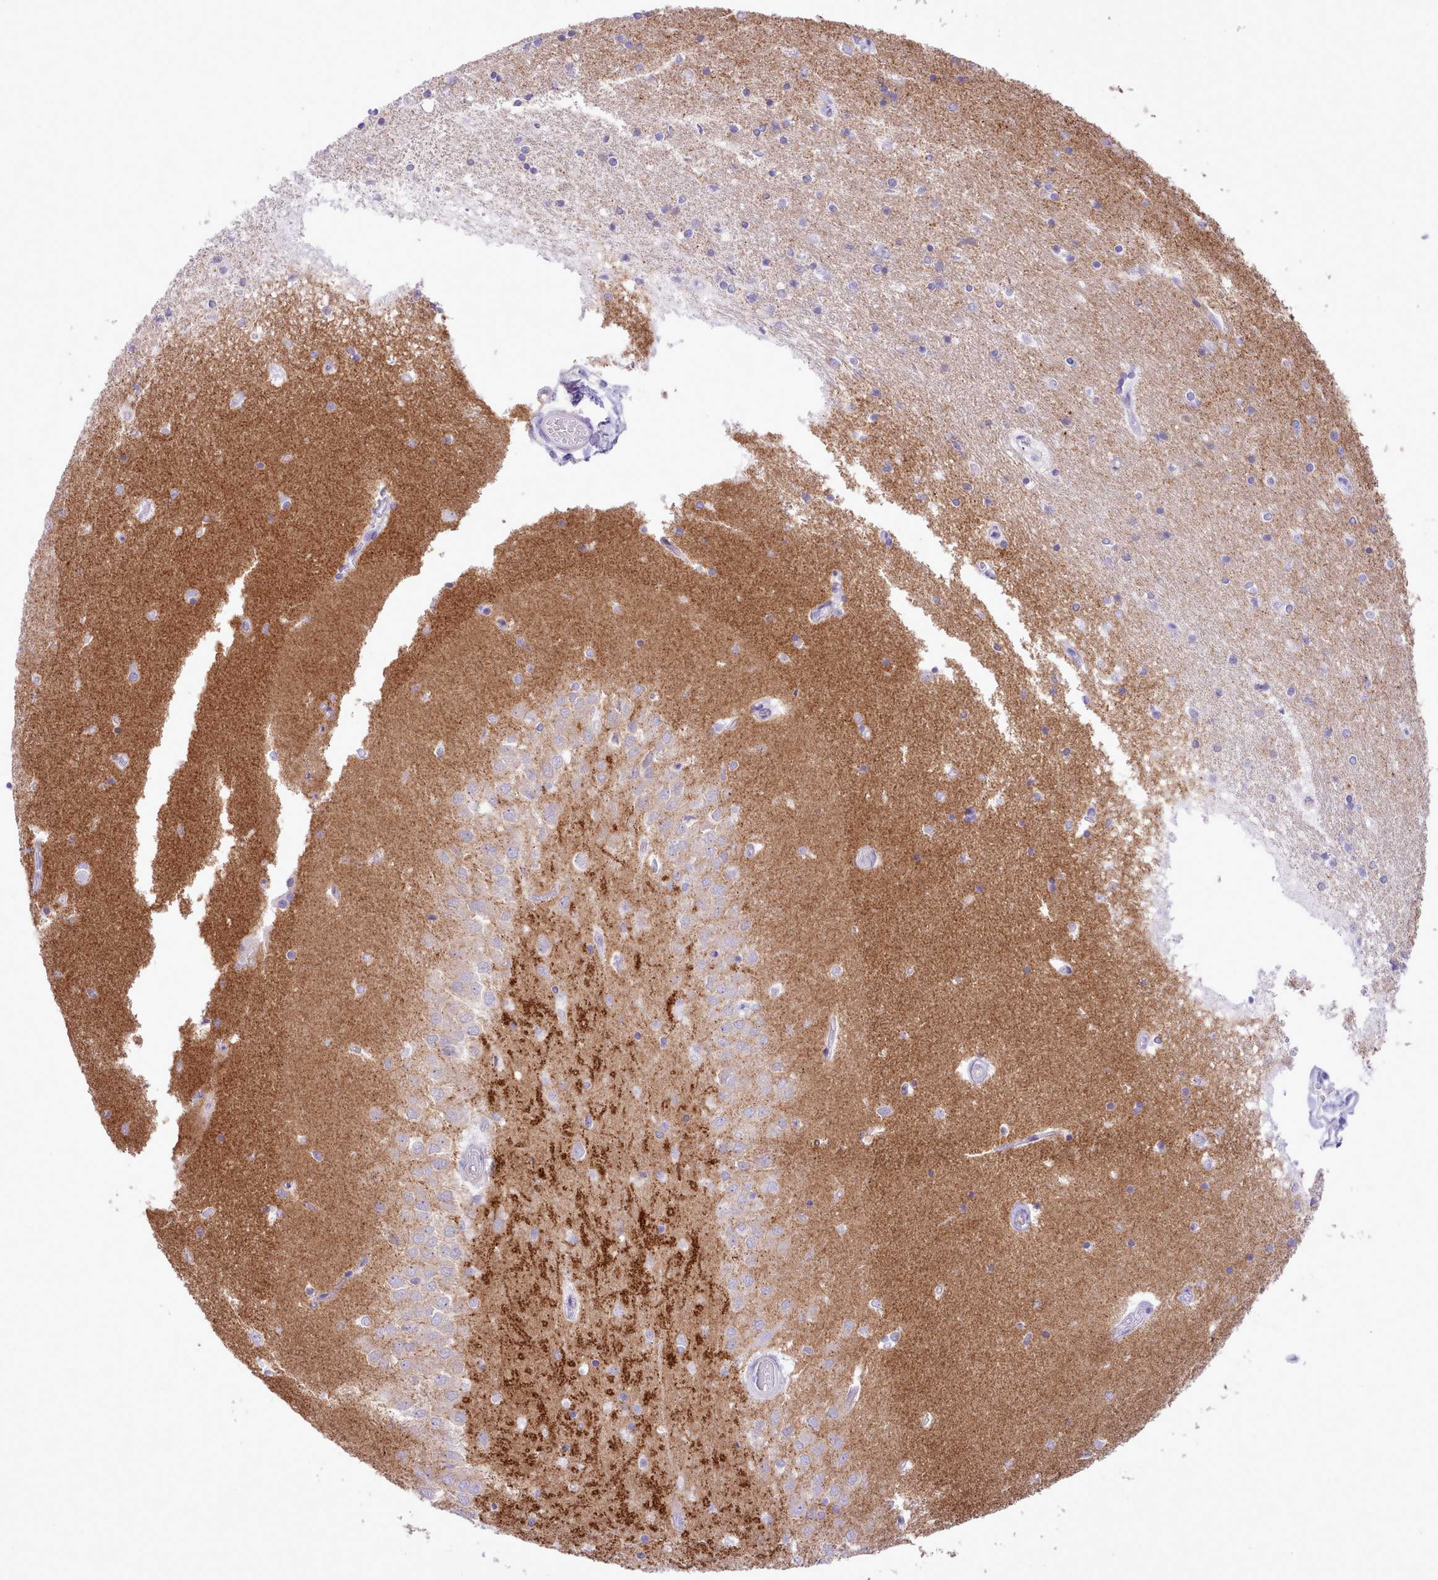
{"staining": {"intensity": "negative", "quantity": "none", "location": "none"}, "tissue": "hippocampus", "cell_type": "Glial cells", "image_type": "normal", "snomed": [{"axis": "morphology", "description": "Normal tissue, NOS"}, {"axis": "topography", "description": "Hippocampus"}], "caption": "Immunohistochemistry micrograph of benign human hippocampus stained for a protein (brown), which reveals no positivity in glial cells. (DAB (3,3'-diaminobenzidine) immunohistochemistry, high magnification).", "gene": "MDFI", "patient": {"sex": "male", "age": 45}}